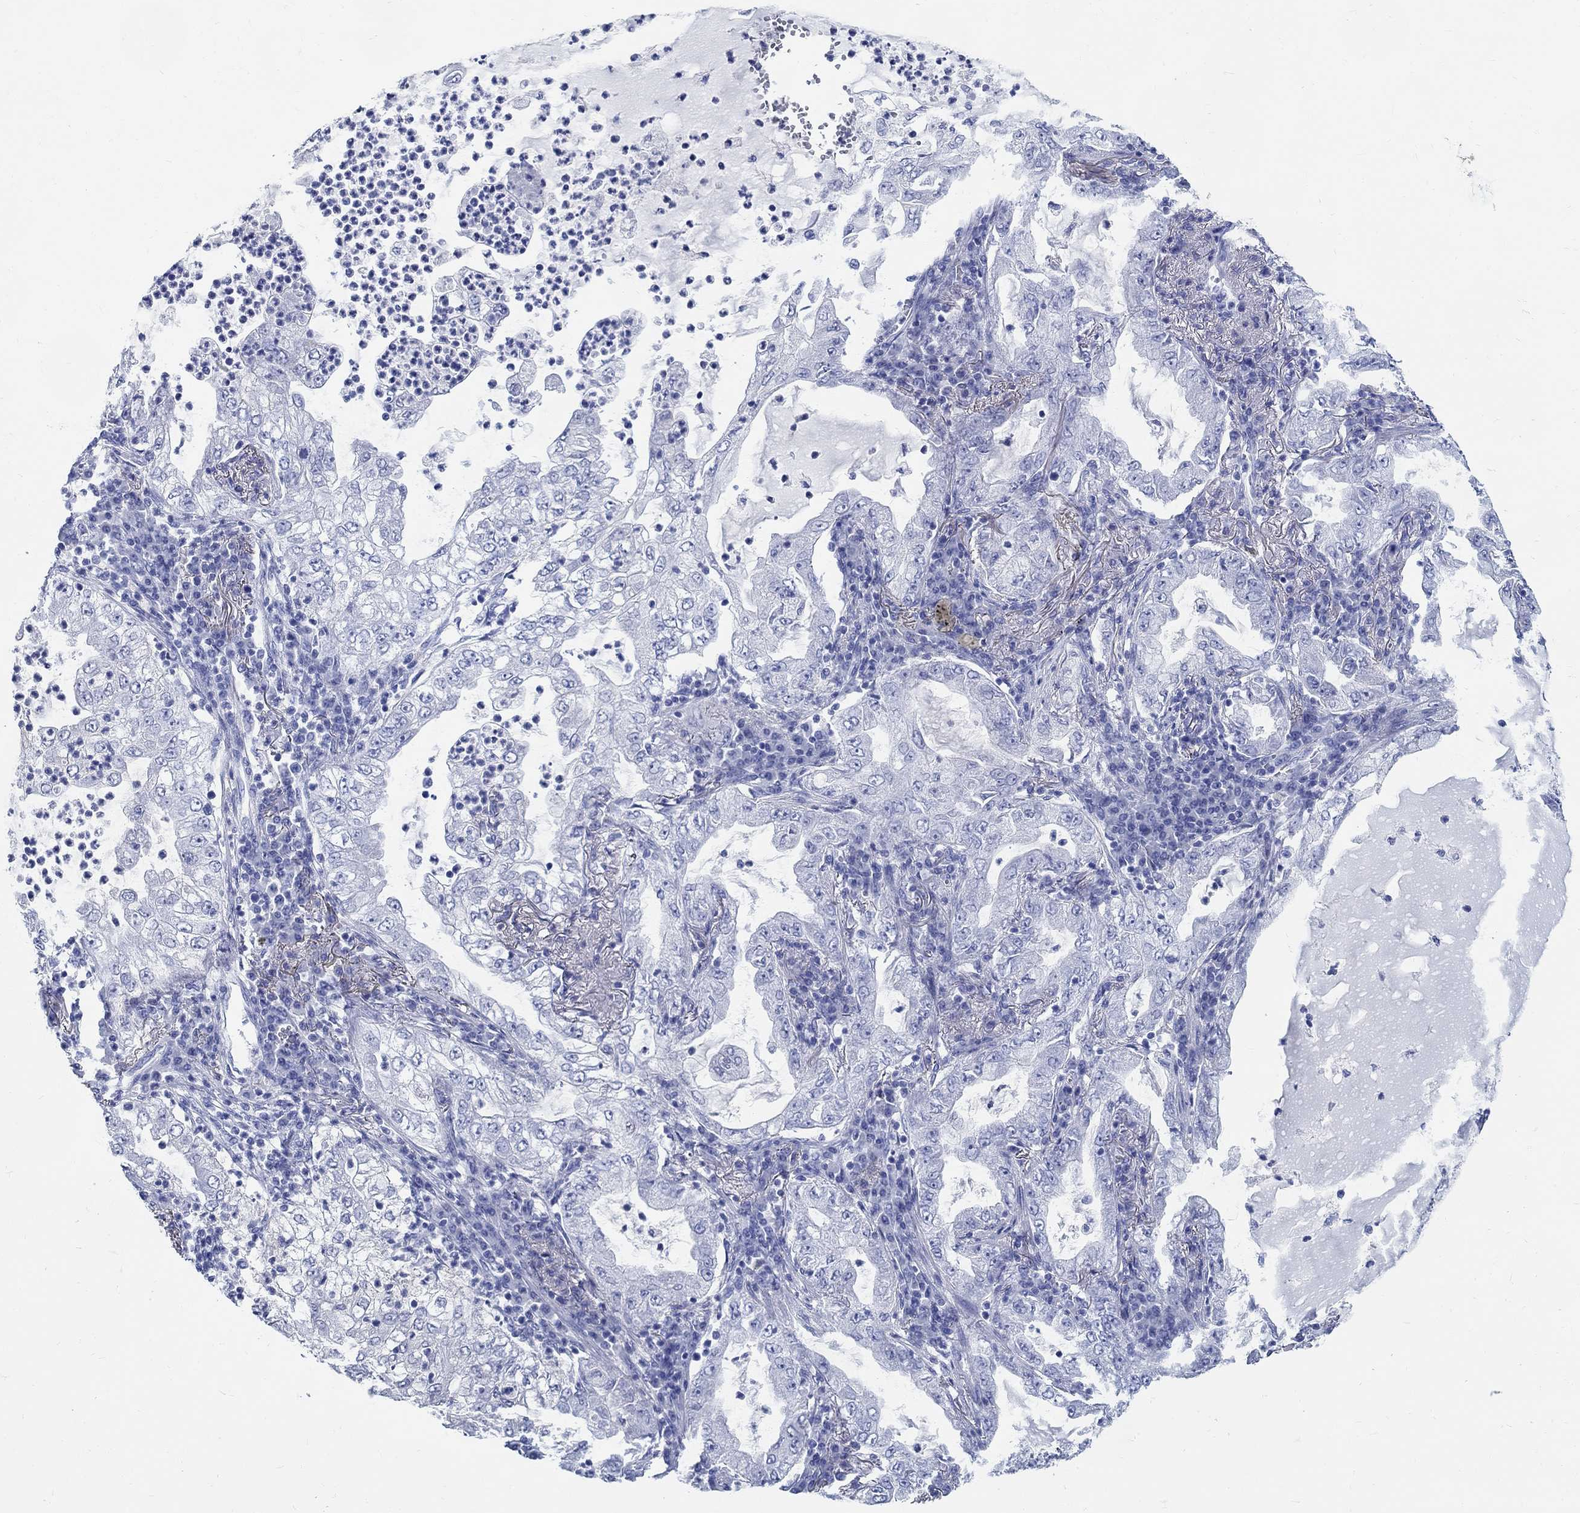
{"staining": {"intensity": "negative", "quantity": "none", "location": "none"}, "tissue": "lung cancer", "cell_type": "Tumor cells", "image_type": "cancer", "snomed": [{"axis": "morphology", "description": "Adenocarcinoma, NOS"}, {"axis": "topography", "description": "Lung"}], "caption": "Immunohistochemistry (IHC) of human lung cancer shows no positivity in tumor cells.", "gene": "FBXO2", "patient": {"sex": "female", "age": 73}}